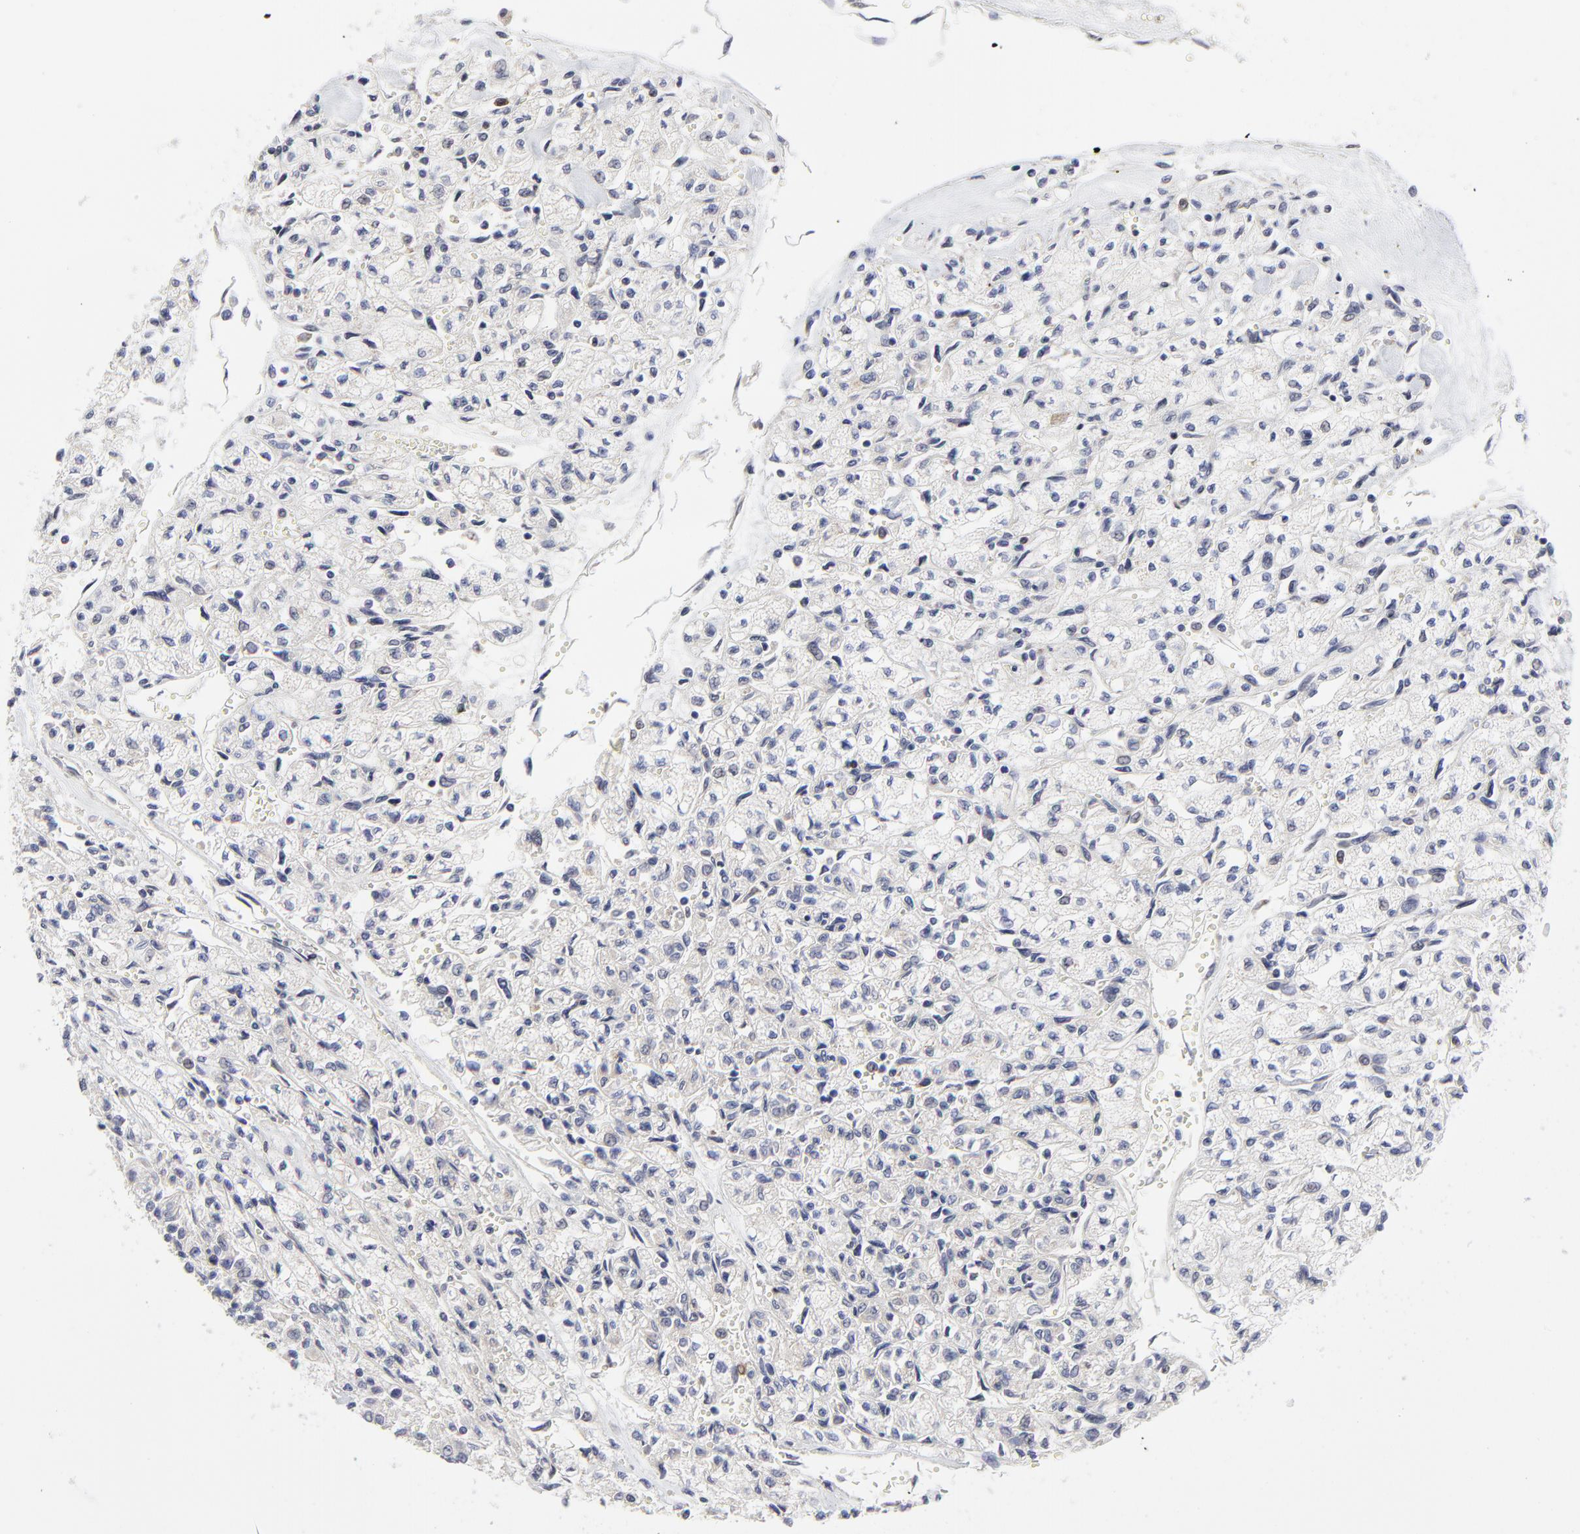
{"staining": {"intensity": "negative", "quantity": "none", "location": "none"}, "tissue": "renal cancer", "cell_type": "Tumor cells", "image_type": "cancer", "snomed": [{"axis": "morphology", "description": "Adenocarcinoma, NOS"}, {"axis": "topography", "description": "Kidney"}], "caption": "Immunohistochemical staining of renal cancer demonstrates no significant staining in tumor cells.", "gene": "NCAPH", "patient": {"sex": "male", "age": 78}}